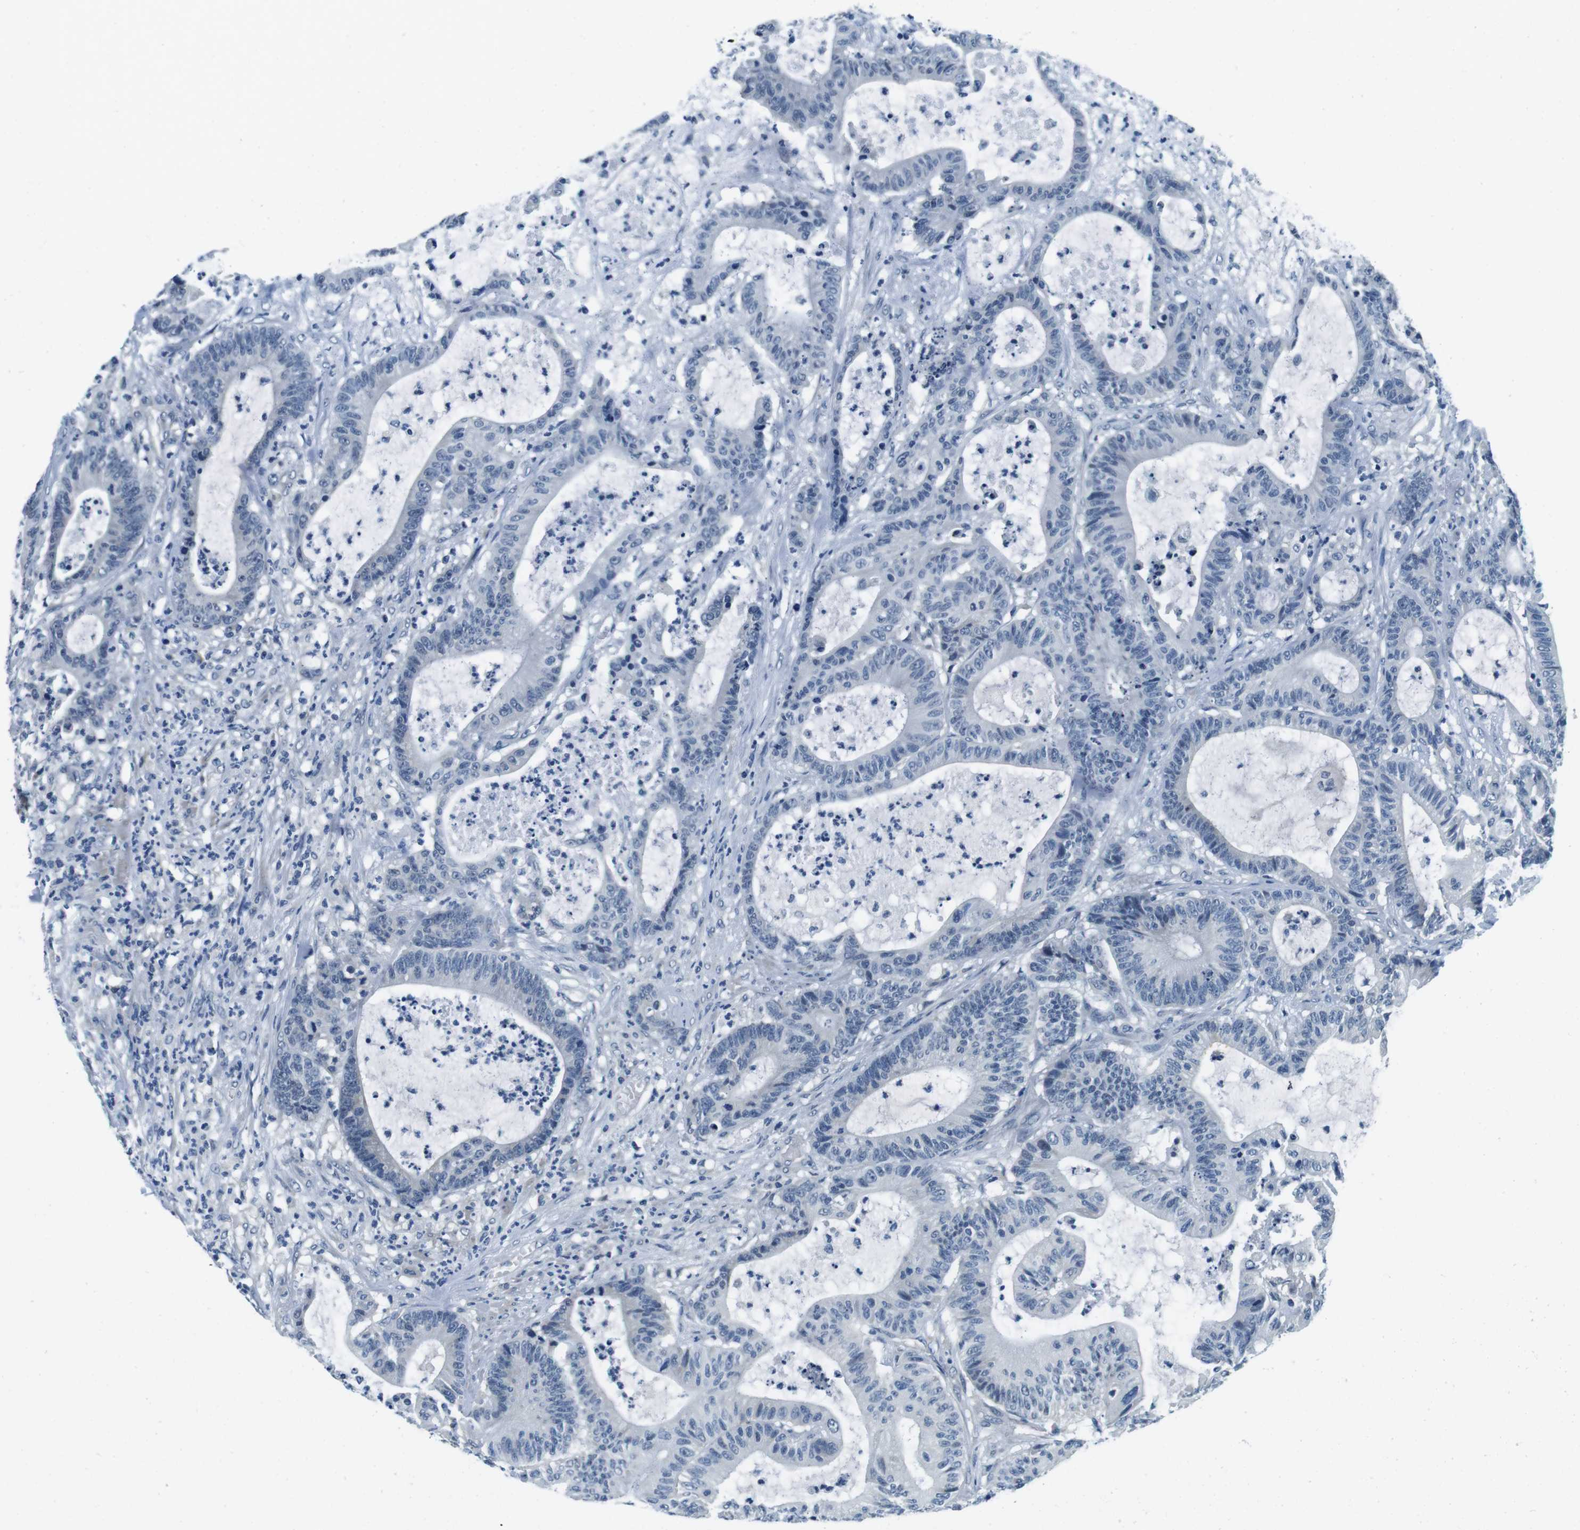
{"staining": {"intensity": "negative", "quantity": "none", "location": "none"}, "tissue": "colorectal cancer", "cell_type": "Tumor cells", "image_type": "cancer", "snomed": [{"axis": "morphology", "description": "Adenocarcinoma, NOS"}, {"axis": "topography", "description": "Colon"}], "caption": "DAB immunohistochemical staining of adenocarcinoma (colorectal) exhibits no significant positivity in tumor cells.", "gene": "DTNA", "patient": {"sex": "female", "age": 84}}